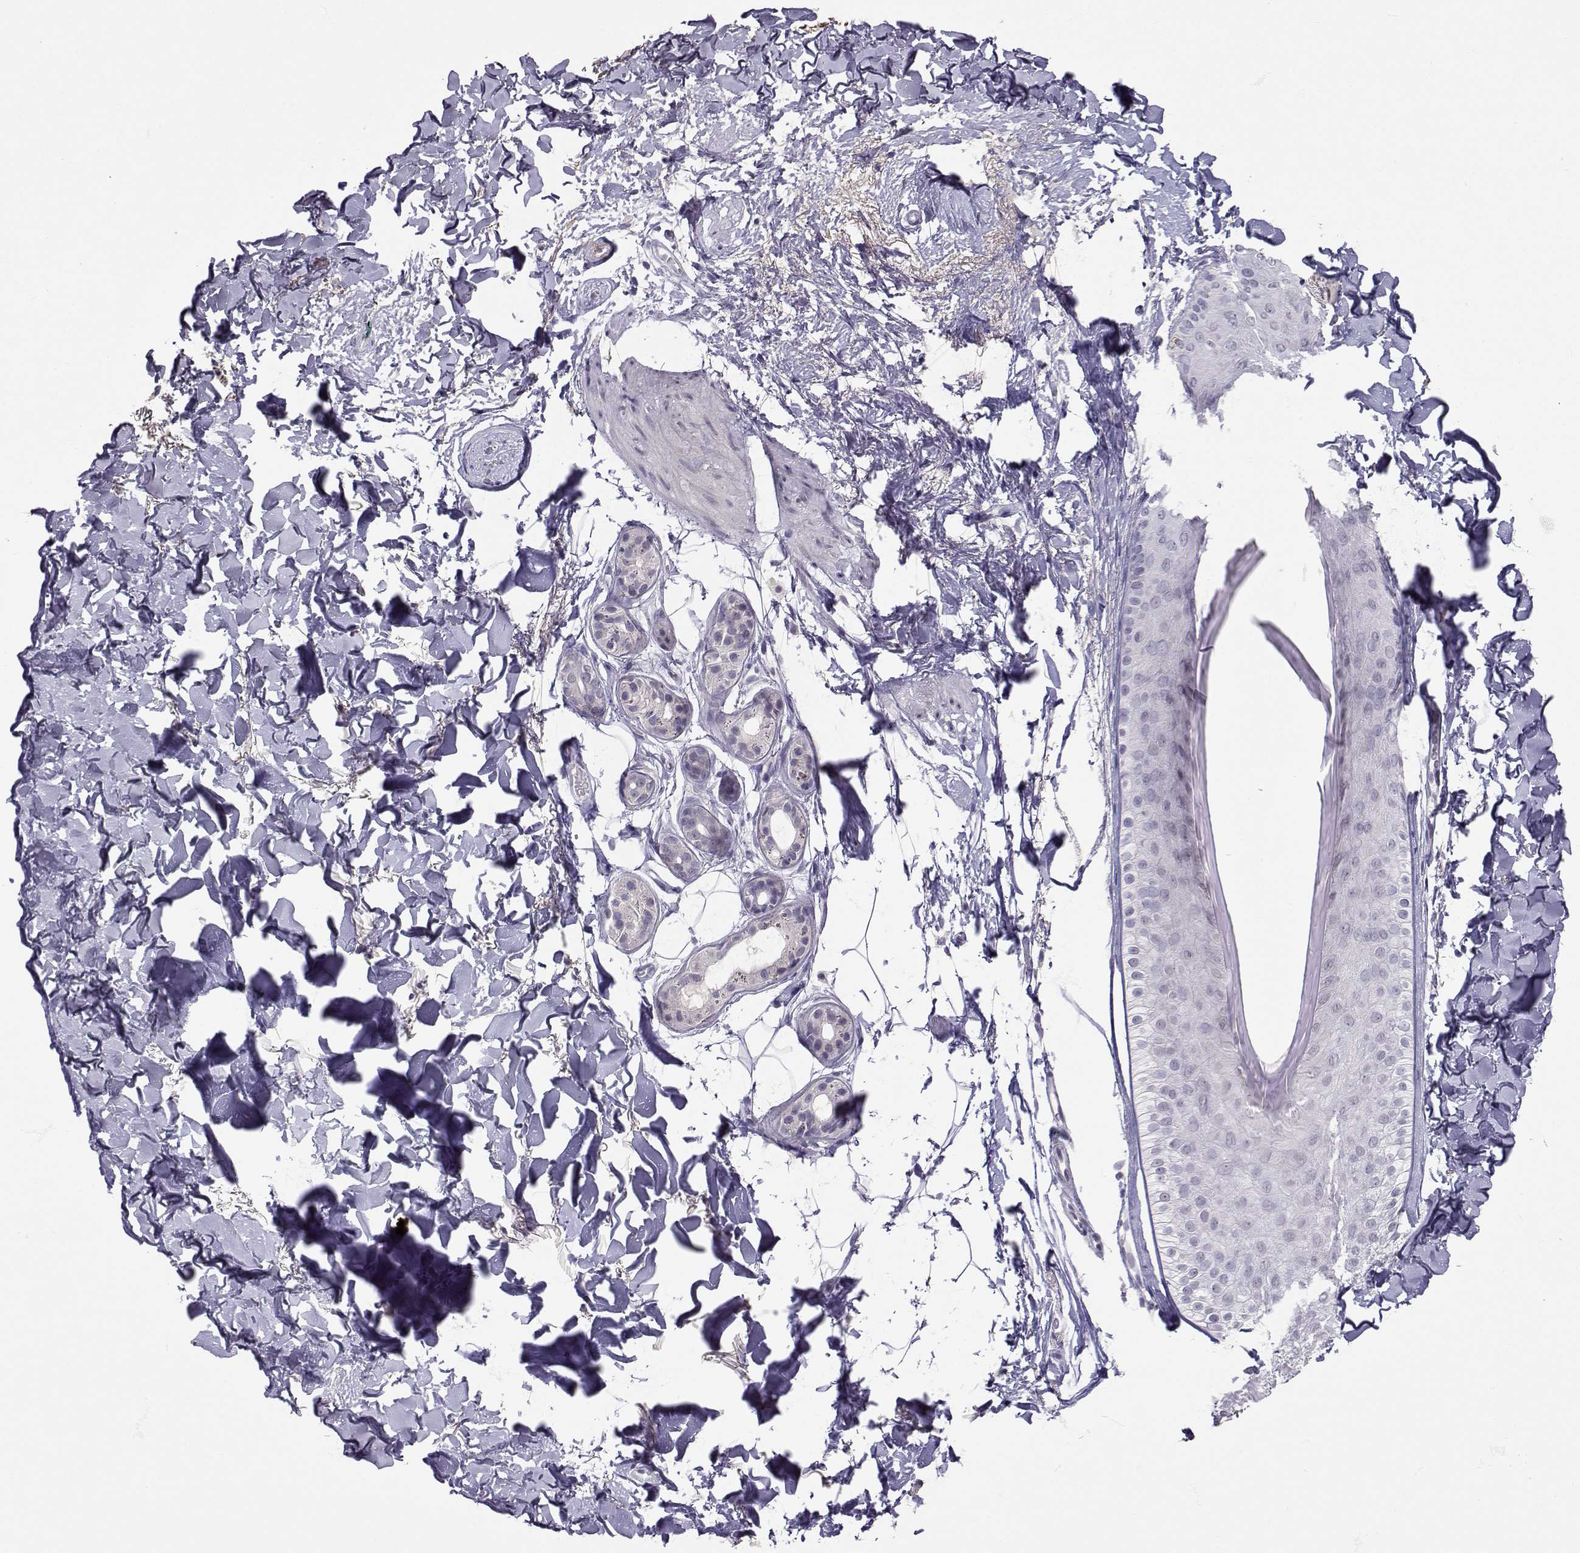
{"staining": {"intensity": "negative", "quantity": "none", "location": "none"}, "tissue": "skin cancer", "cell_type": "Tumor cells", "image_type": "cancer", "snomed": [{"axis": "morphology", "description": "Normal tissue, NOS"}, {"axis": "morphology", "description": "Basal cell carcinoma"}, {"axis": "topography", "description": "Skin"}], "caption": "Tumor cells show no significant protein positivity in basal cell carcinoma (skin).", "gene": "SLC6A3", "patient": {"sex": "male", "age": 84}}